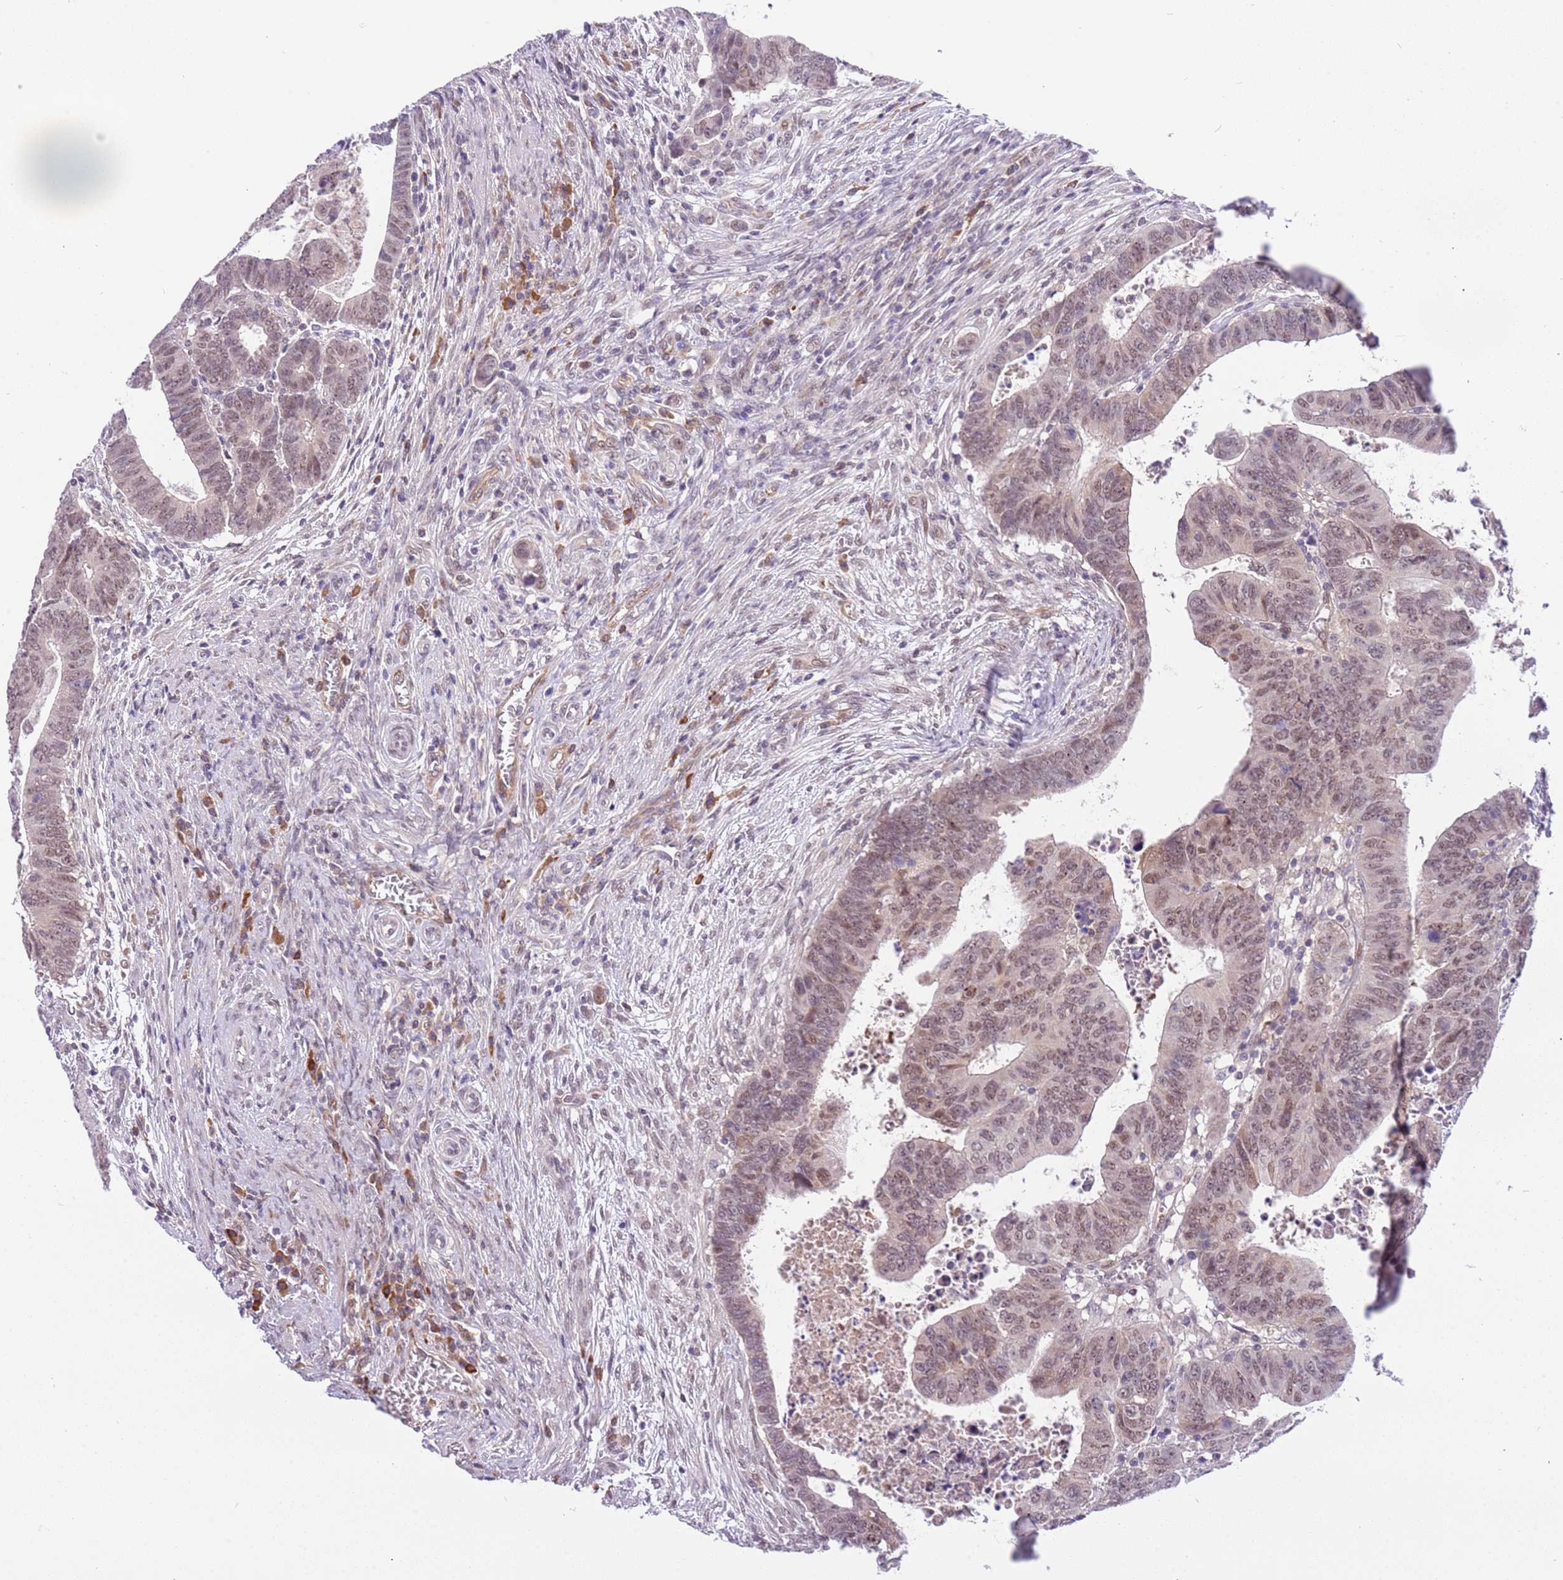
{"staining": {"intensity": "weak", "quantity": ">75%", "location": "nuclear"}, "tissue": "colorectal cancer", "cell_type": "Tumor cells", "image_type": "cancer", "snomed": [{"axis": "morphology", "description": "Normal tissue, NOS"}, {"axis": "morphology", "description": "Adenocarcinoma, NOS"}, {"axis": "topography", "description": "Rectum"}], "caption": "Adenocarcinoma (colorectal) stained for a protein shows weak nuclear positivity in tumor cells.", "gene": "MAGEF1", "patient": {"sex": "female", "age": 65}}